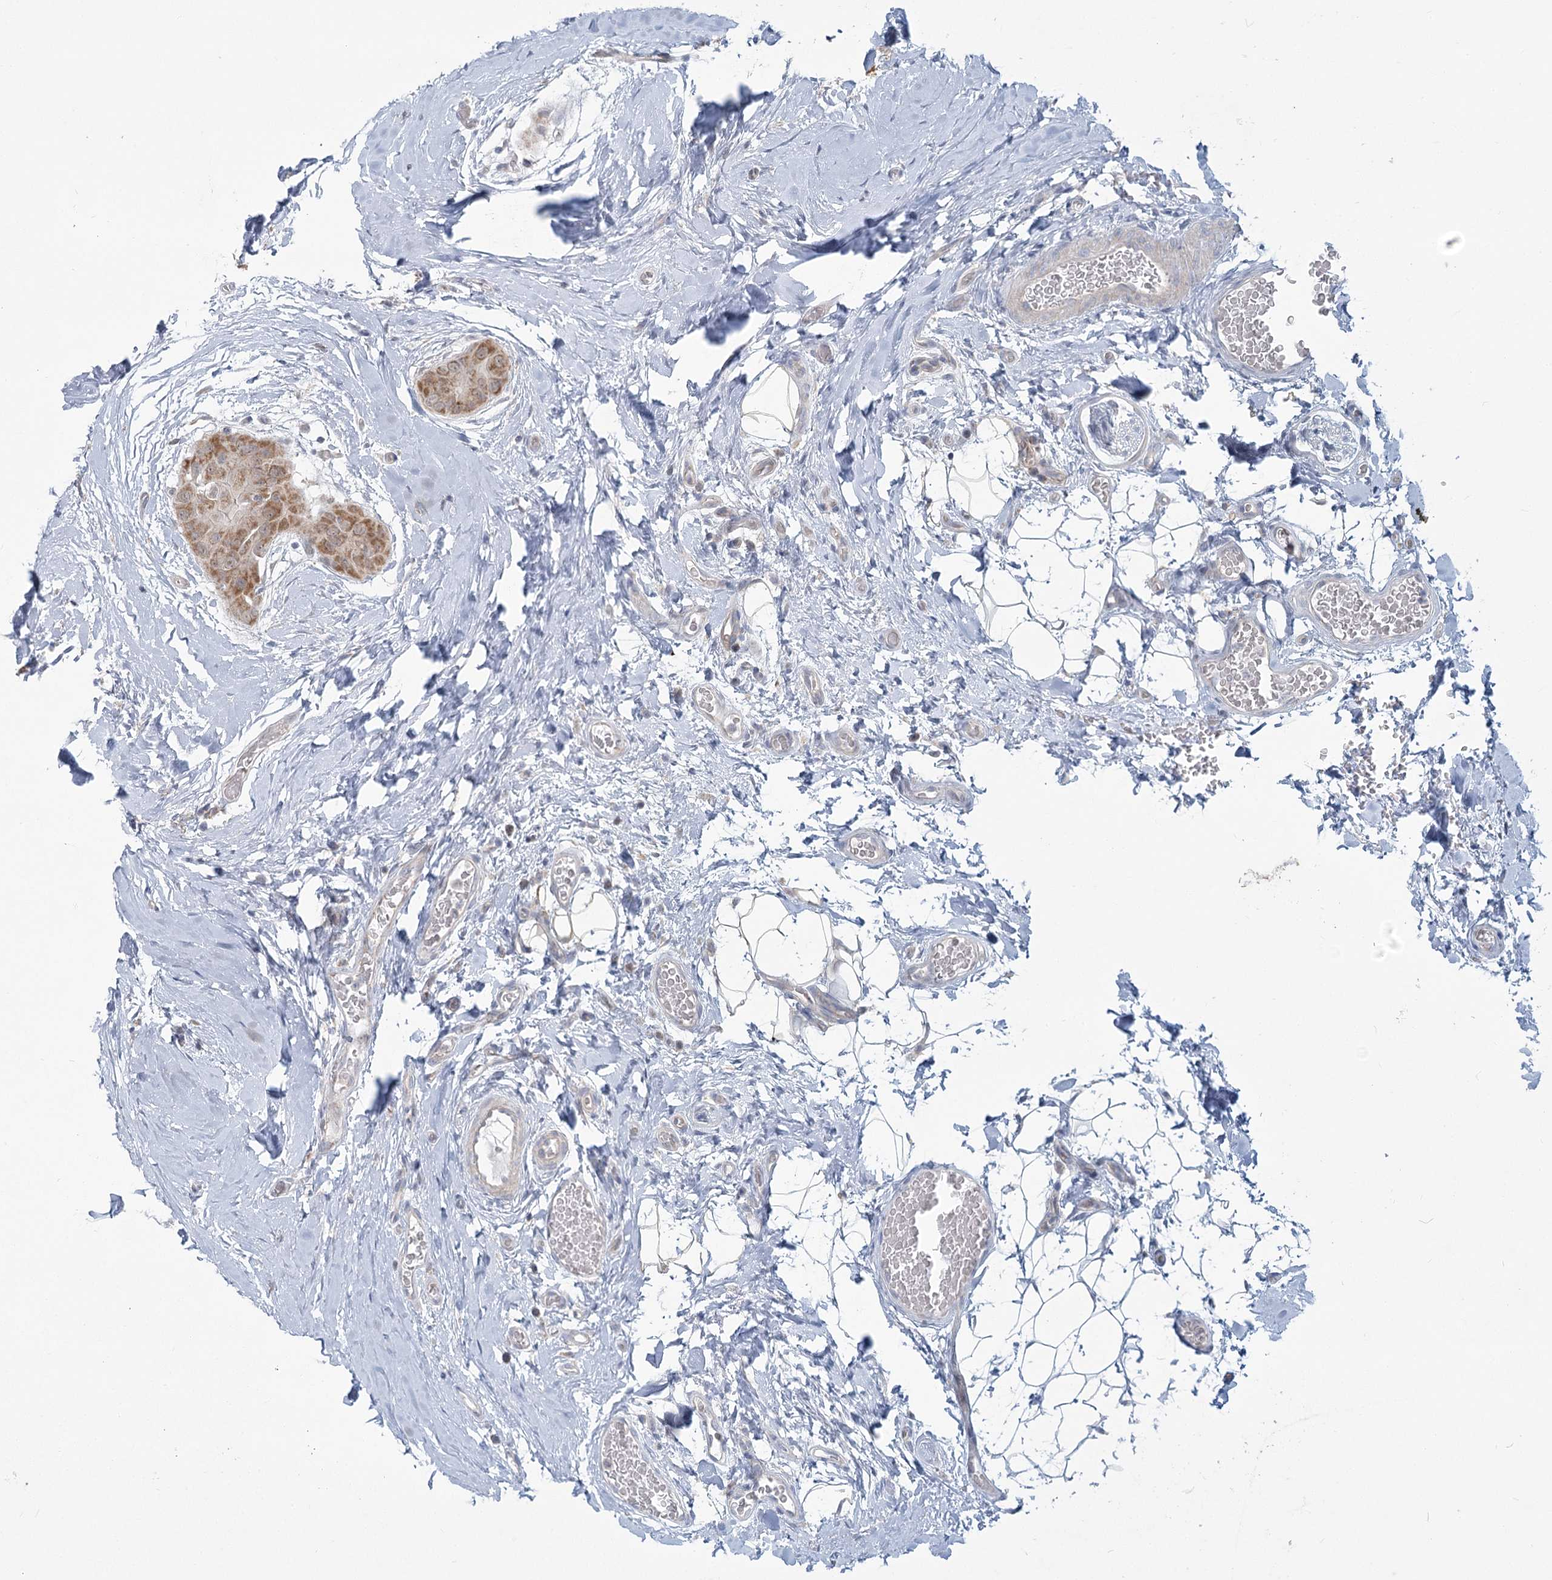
{"staining": {"intensity": "moderate", "quantity": ">75%", "location": "cytoplasmic/membranous"}, "tissue": "thyroid cancer", "cell_type": "Tumor cells", "image_type": "cancer", "snomed": [{"axis": "morphology", "description": "Papillary adenocarcinoma, NOS"}, {"axis": "topography", "description": "Thyroid gland"}], "caption": "Thyroid papillary adenocarcinoma stained with immunohistochemistry (IHC) shows moderate cytoplasmic/membranous expression in approximately >75% of tumor cells.", "gene": "MTG1", "patient": {"sex": "male", "age": 33}}